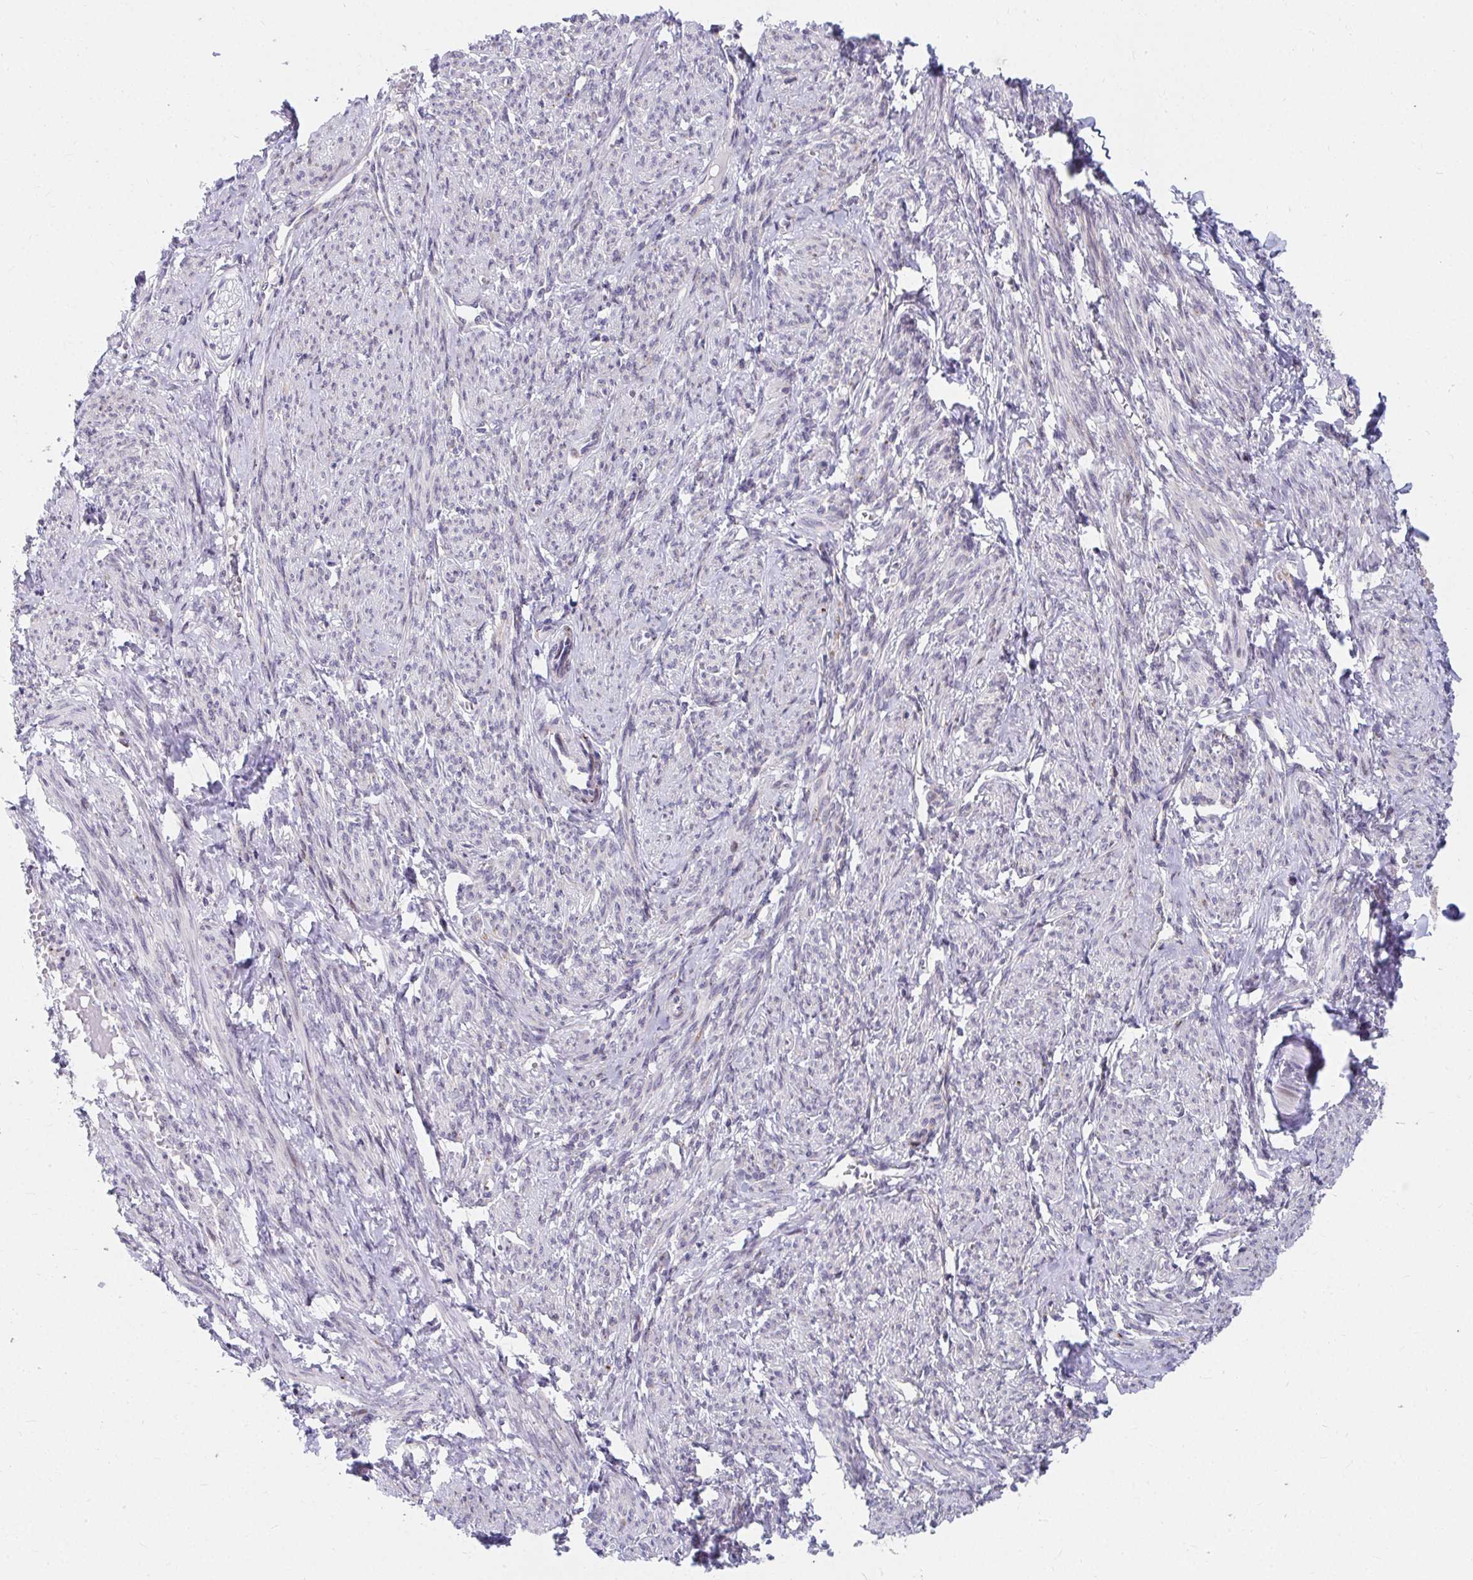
{"staining": {"intensity": "negative", "quantity": "none", "location": "none"}, "tissue": "smooth muscle", "cell_type": "Smooth muscle cells", "image_type": "normal", "snomed": [{"axis": "morphology", "description": "Normal tissue, NOS"}, {"axis": "topography", "description": "Smooth muscle"}], "caption": "The histopathology image shows no significant staining in smooth muscle cells of smooth muscle. Nuclei are stained in blue.", "gene": "EXOC5", "patient": {"sex": "female", "age": 65}}